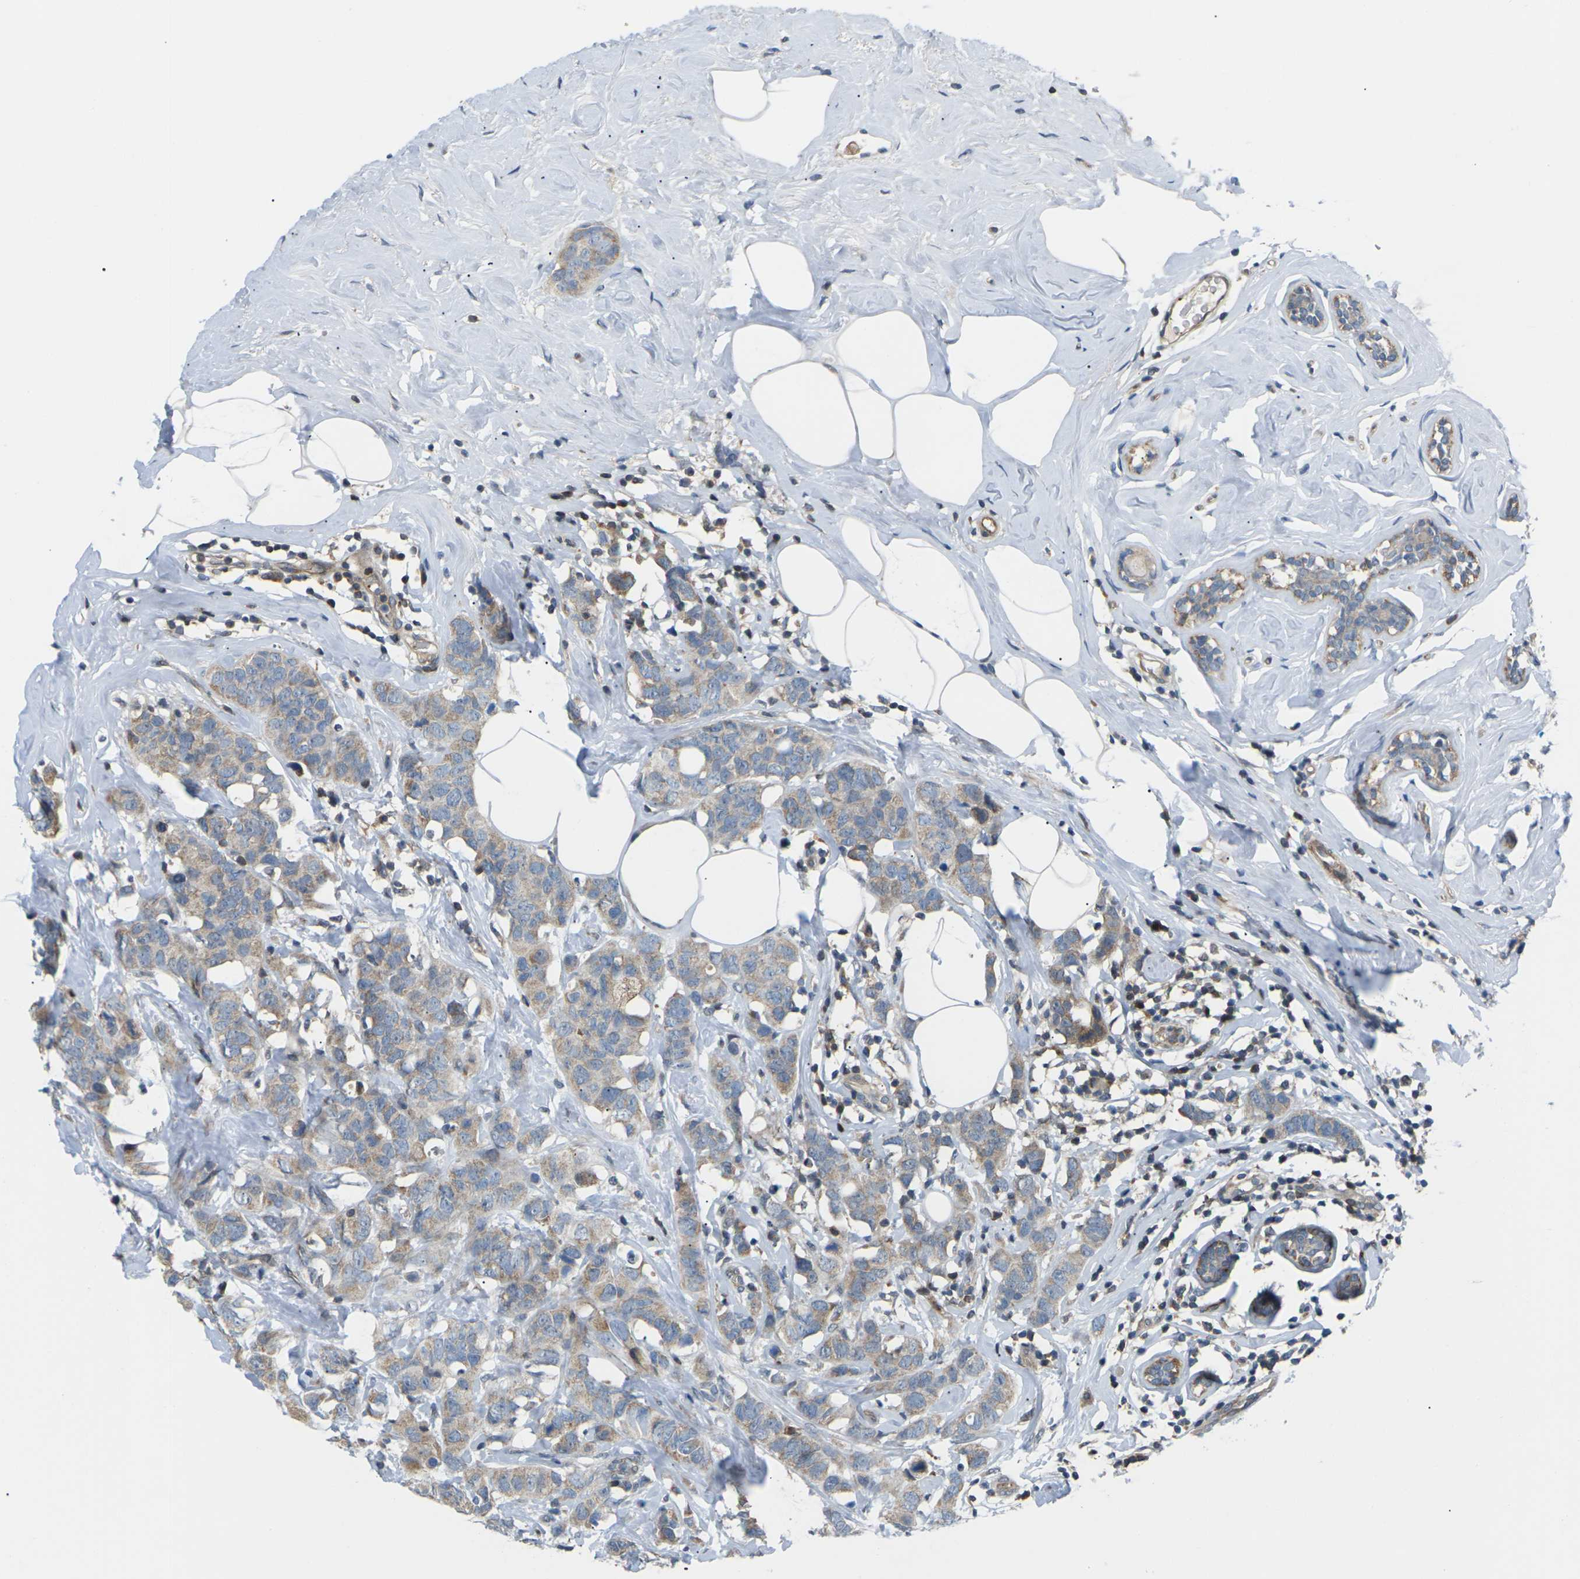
{"staining": {"intensity": "weak", "quantity": ">75%", "location": "cytoplasmic/membranous"}, "tissue": "breast cancer", "cell_type": "Tumor cells", "image_type": "cancer", "snomed": [{"axis": "morphology", "description": "Normal tissue, NOS"}, {"axis": "morphology", "description": "Duct carcinoma"}, {"axis": "topography", "description": "Breast"}], "caption": "Brown immunohistochemical staining in human breast cancer shows weak cytoplasmic/membranous staining in approximately >75% of tumor cells.", "gene": "RPS6KA3", "patient": {"sex": "female", "age": 50}}